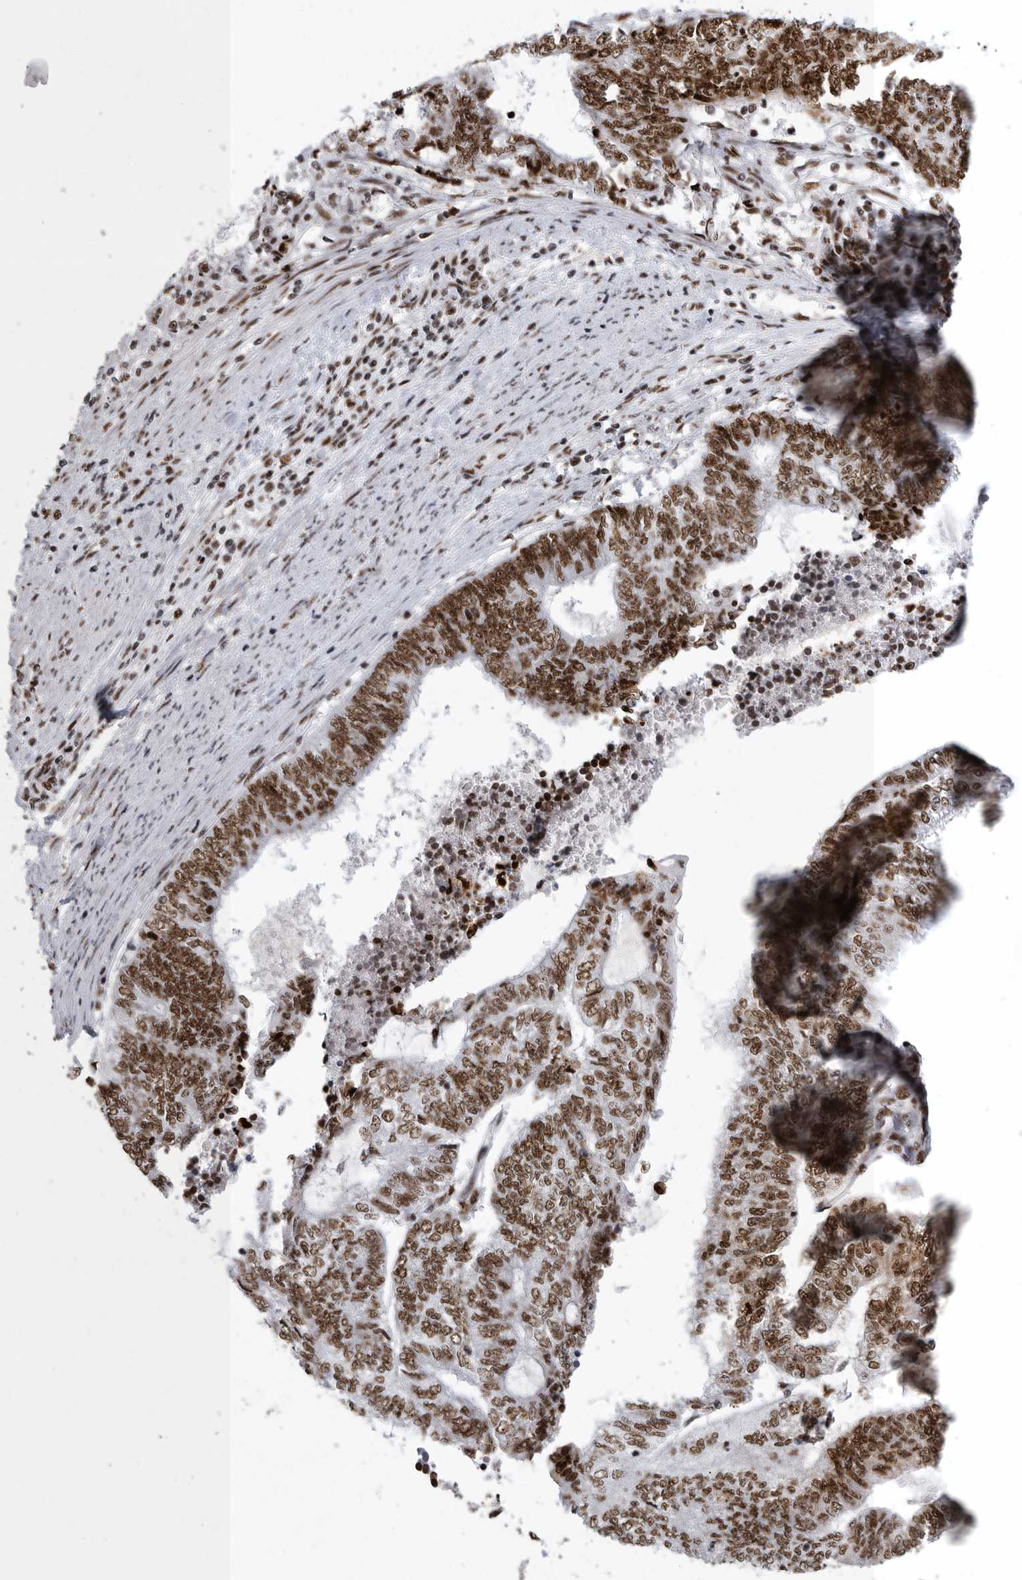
{"staining": {"intensity": "moderate", "quantity": ">75%", "location": "nuclear"}, "tissue": "endometrial cancer", "cell_type": "Tumor cells", "image_type": "cancer", "snomed": [{"axis": "morphology", "description": "Adenocarcinoma, NOS"}, {"axis": "topography", "description": "Uterus"}, {"axis": "topography", "description": "Endometrium"}], "caption": "Adenocarcinoma (endometrial) stained for a protein (brown) shows moderate nuclear positive expression in approximately >75% of tumor cells.", "gene": "BCLAF1", "patient": {"sex": "female", "age": 70}}